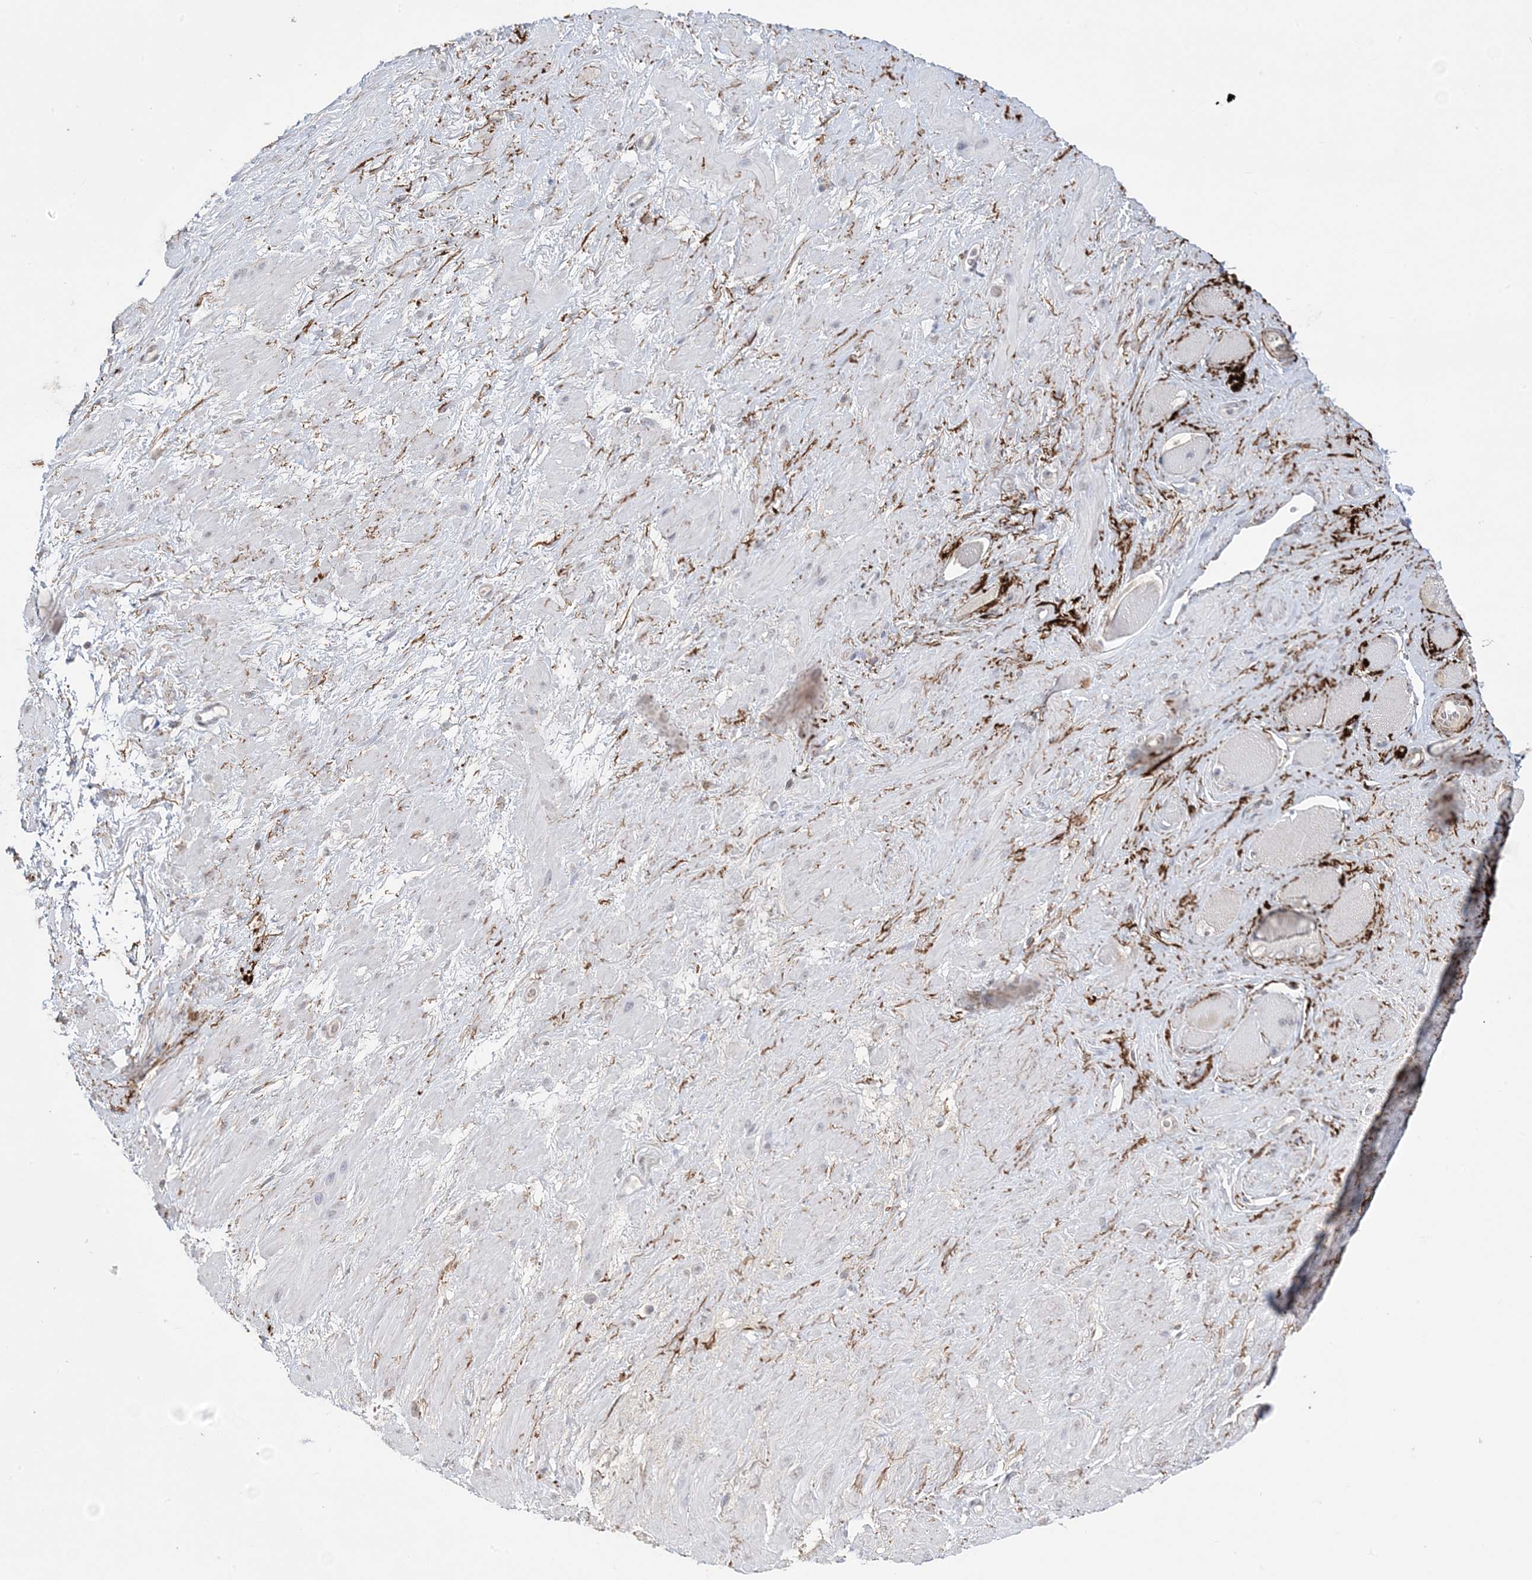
{"staining": {"intensity": "negative", "quantity": "none", "location": "none"}, "tissue": "adipose tissue", "cell_type": "Adipocytes", "image_type": "normal", "snomed": [{"axis": "morphology", "description": "Normal tissue, NOS"}, {"axis": "morphology", "description": "Adenocarcinoma, Low grade"}, {"axis": "topography", "description": "Prostate"}, {"axis": "topography", "description": "Peripheral nerve tissue"}], "caption": "An image of adipose tissue stained for a protein displays no brown staining in adipocytes.", "gene": "XRN1", "patient": {"sex": "male", "age": 63}}